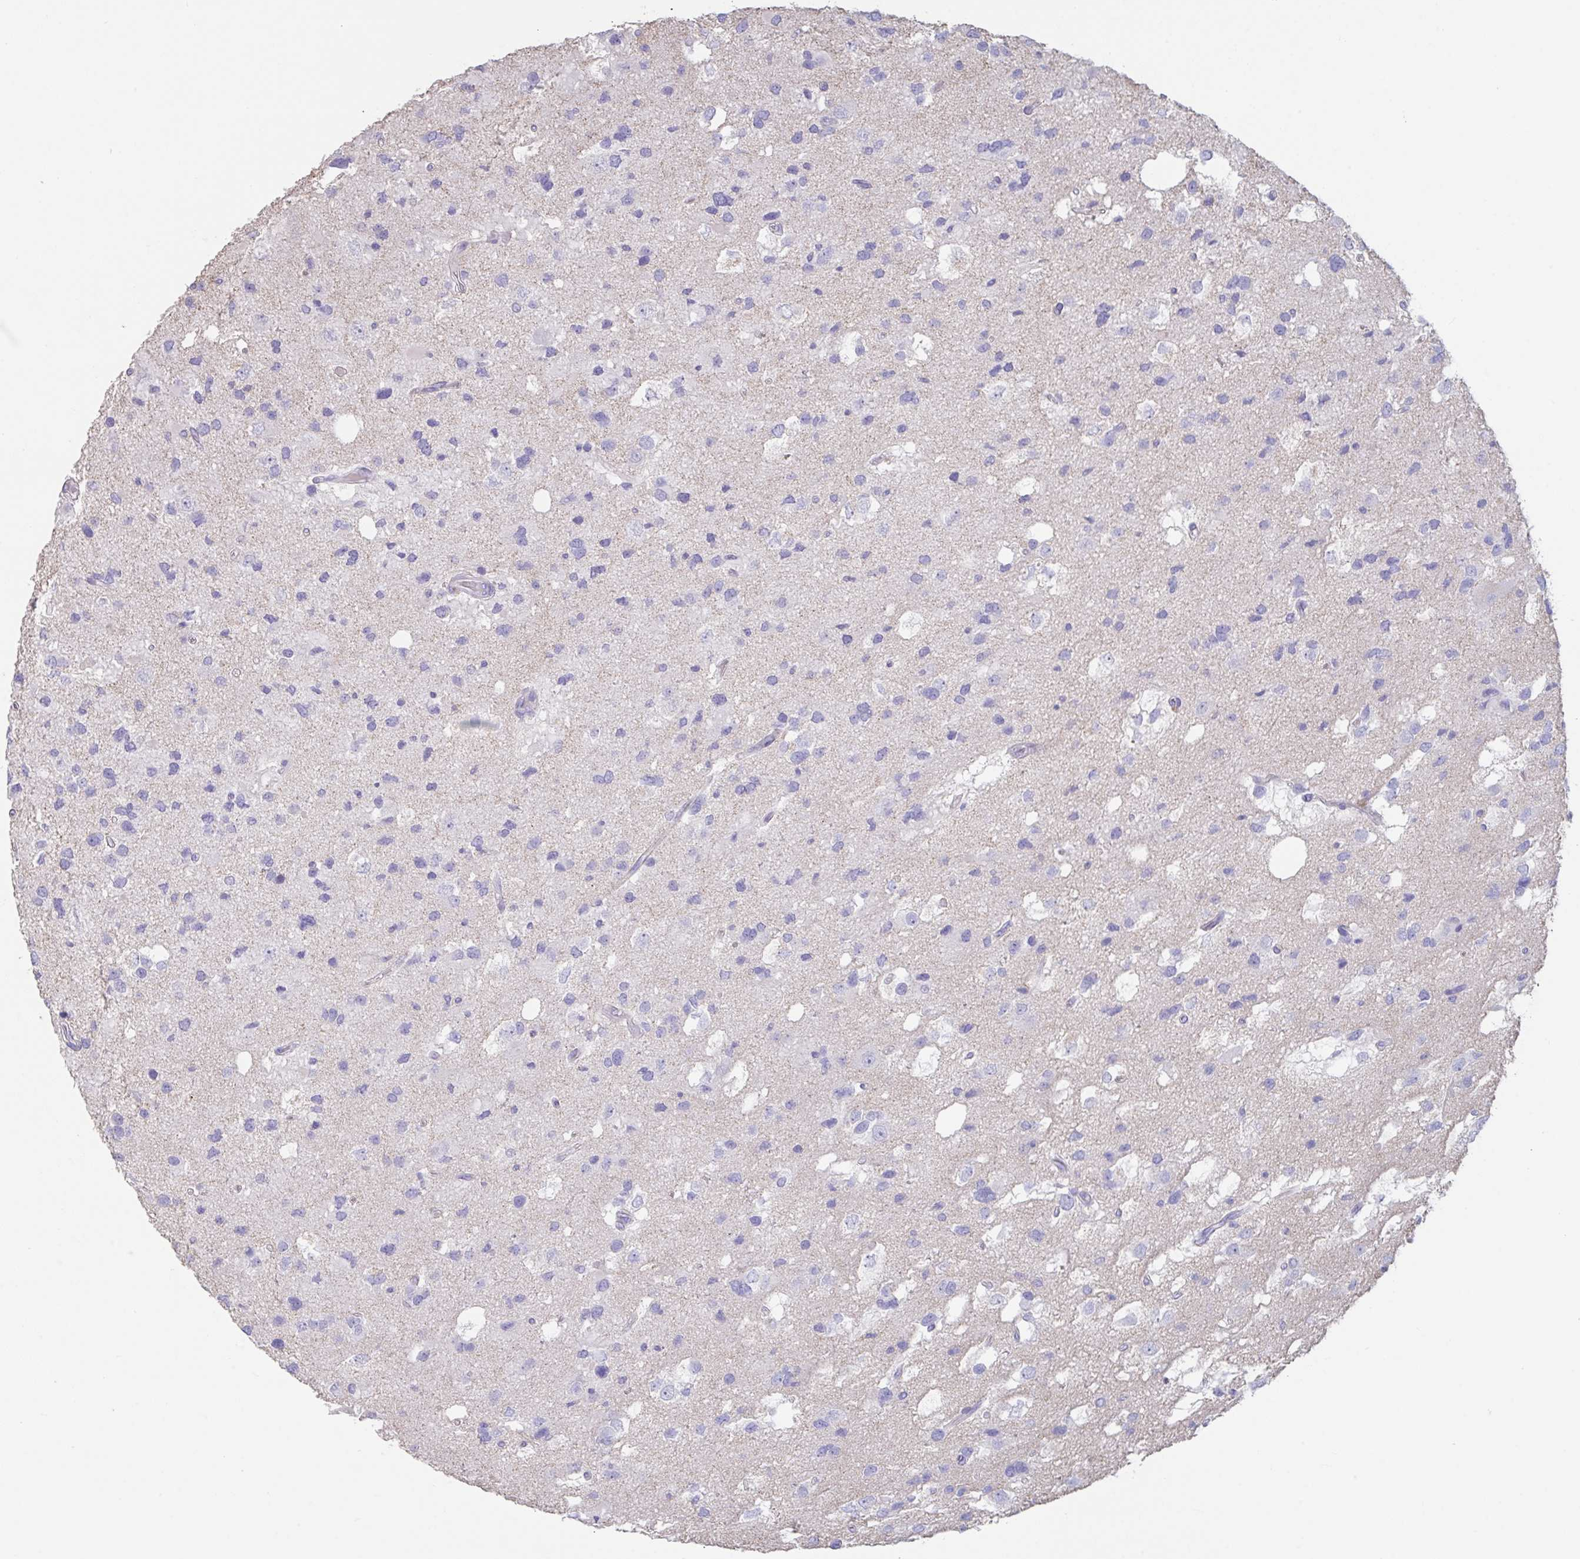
{"staining": {"intensity": "negative", "quantity": "none", "location": "none"}, "tissue": "glioma", "cell_type": "Tumor cells", "image_type": "cancer", "snomed": [{"axis": "morphology", "description": "Glioma, malignant, High grade"}, {"axis": "topography", "description": "Brain"}], "caption": "Image shows no significant protein expression in tumor cells of high-grade glioma (malignant). (DAB immunohistochemistry (IHC) with hematoxylin counter stain).", "gene": "SLC44A4", "patient": {"sex": "male", "age": 53}}